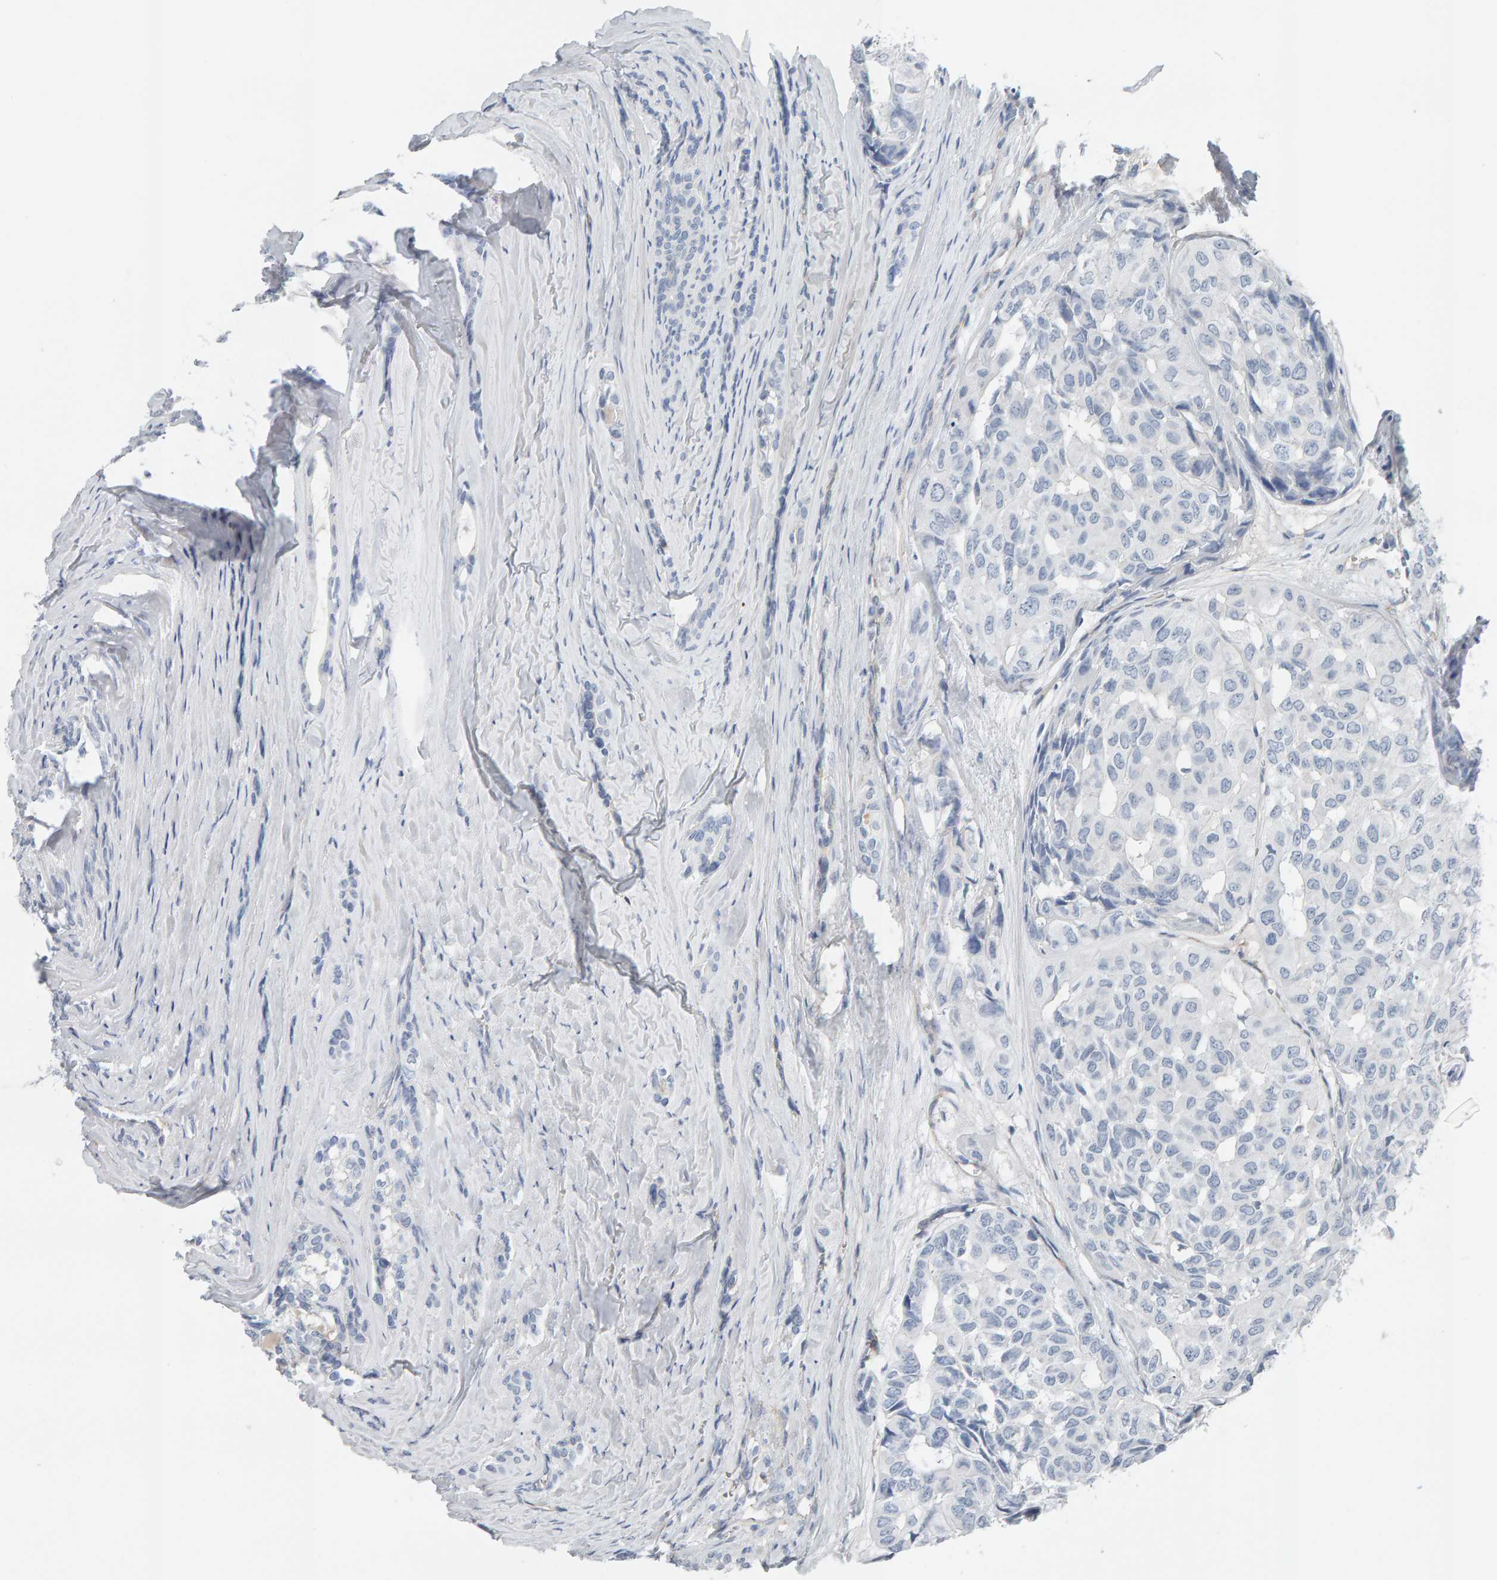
{"staining": {"intensity": "negative", "quantity": "none", "location": "none"}, "tissue": "head and neck cancer", "cell_type": "Tumor cells", "image_type": "cancer", "snomed": [{"axis": "morphology", "description": "Adenocarcinoma, NOS"}, {"axis": "topography", "description": "Salivary gland, NOS"}, {"axis": "topography", "description": "Head-Neck"}], "caption": "This is an immunohistochemistry histopathology image of head and neck cancer (adenocarcinoma). There is no staining in tumor cells.", "gene": "FYN", "patient": {"sex": "female", "age": 76}}